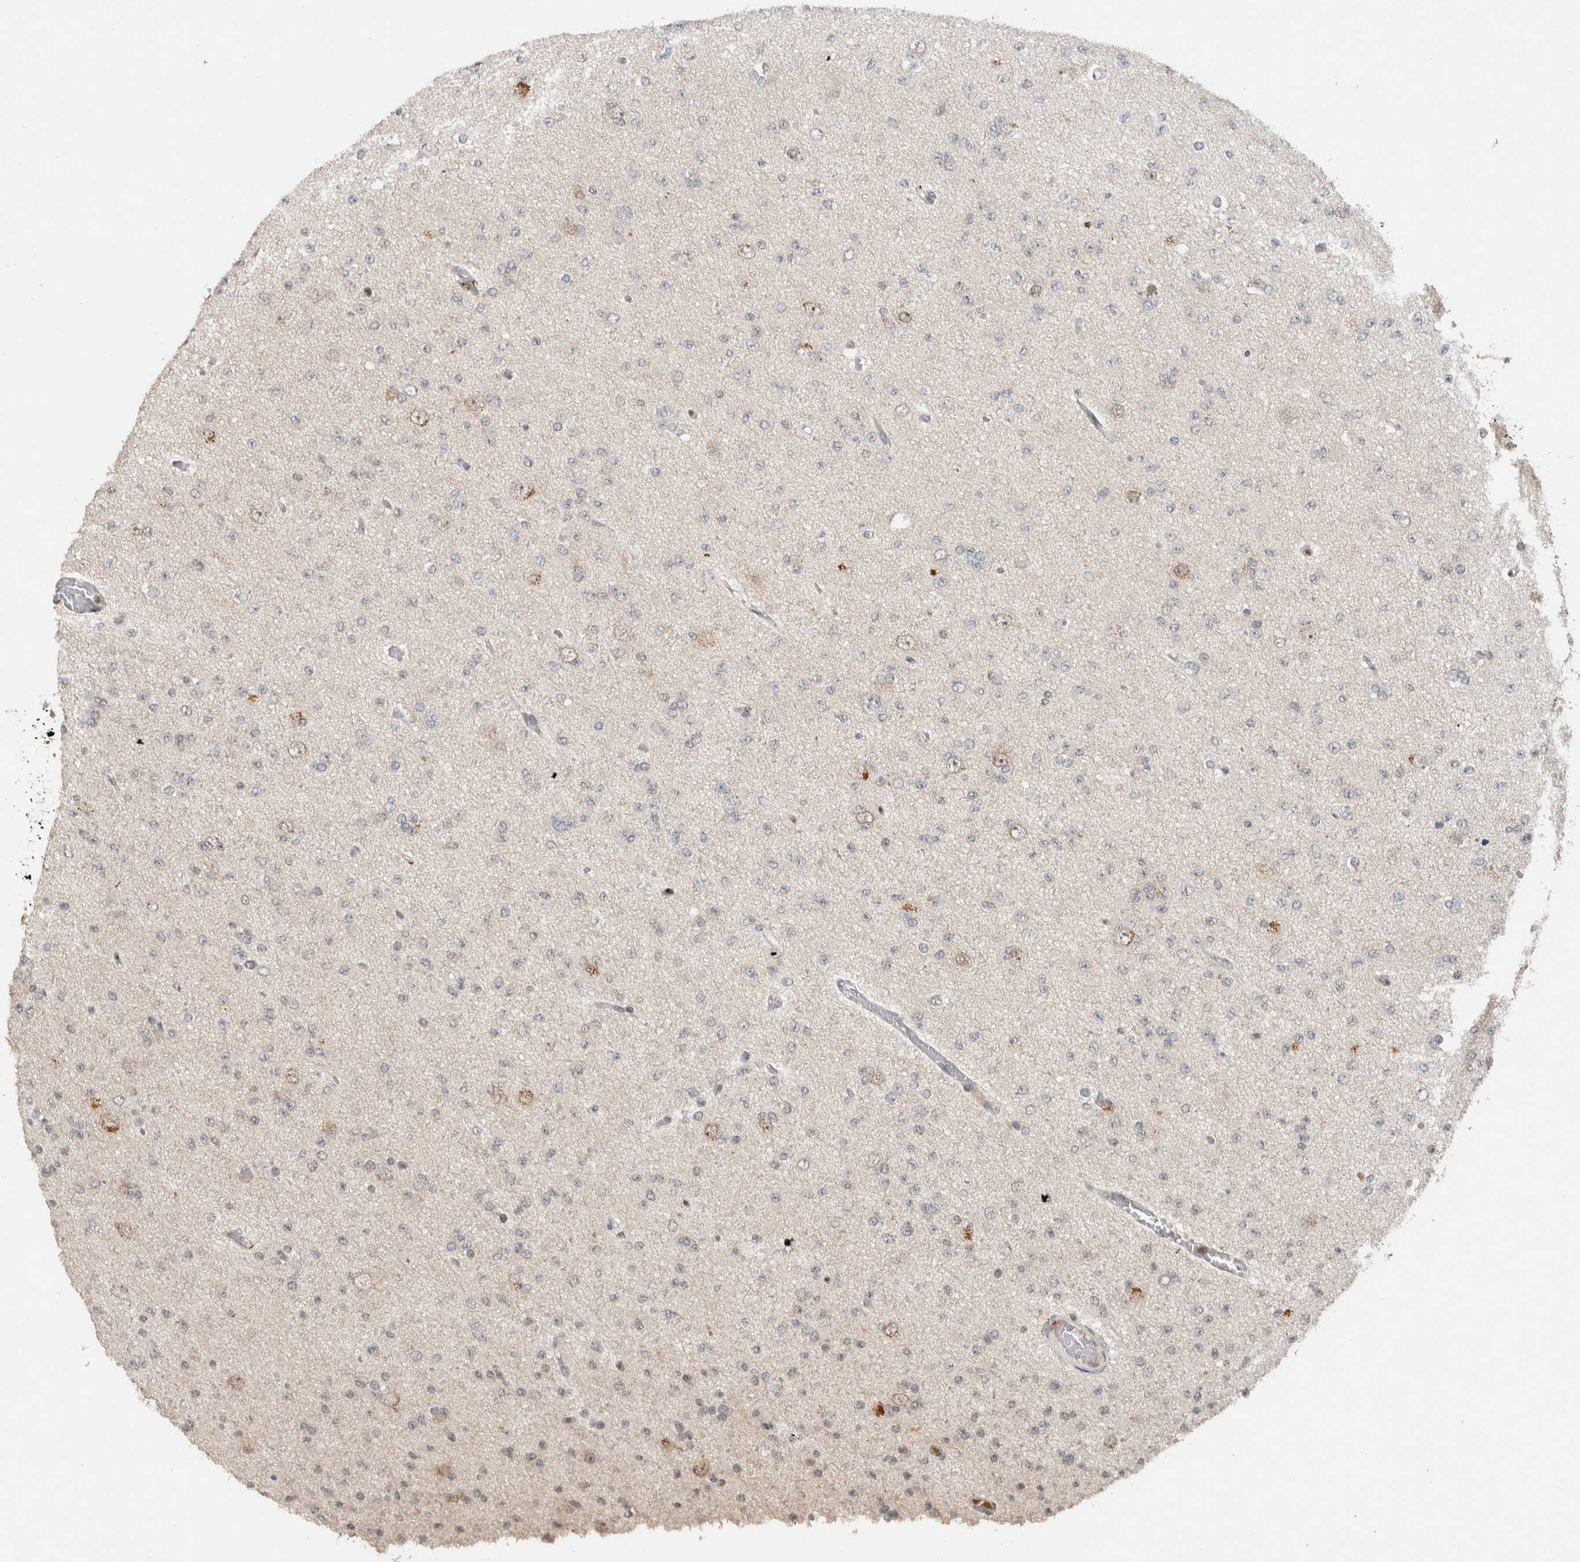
{"staining": {"intensity": "weak", "quantity": "<25%", "location": "nuclear"}, "tissue": "glioma", "cell_type": "Tumor cells", "image_type": "cancer", "snomed": [{"axis": "morphology", "description": "Glioma, malignant, Low grade"}, {"axis": "topography", "description": "Brain"}], "caption": "This is an IHC image of glioma. There is no expression in tumor cells.", "gene": "ZNF521", "patient": {"sex": "female", "age": 22}}